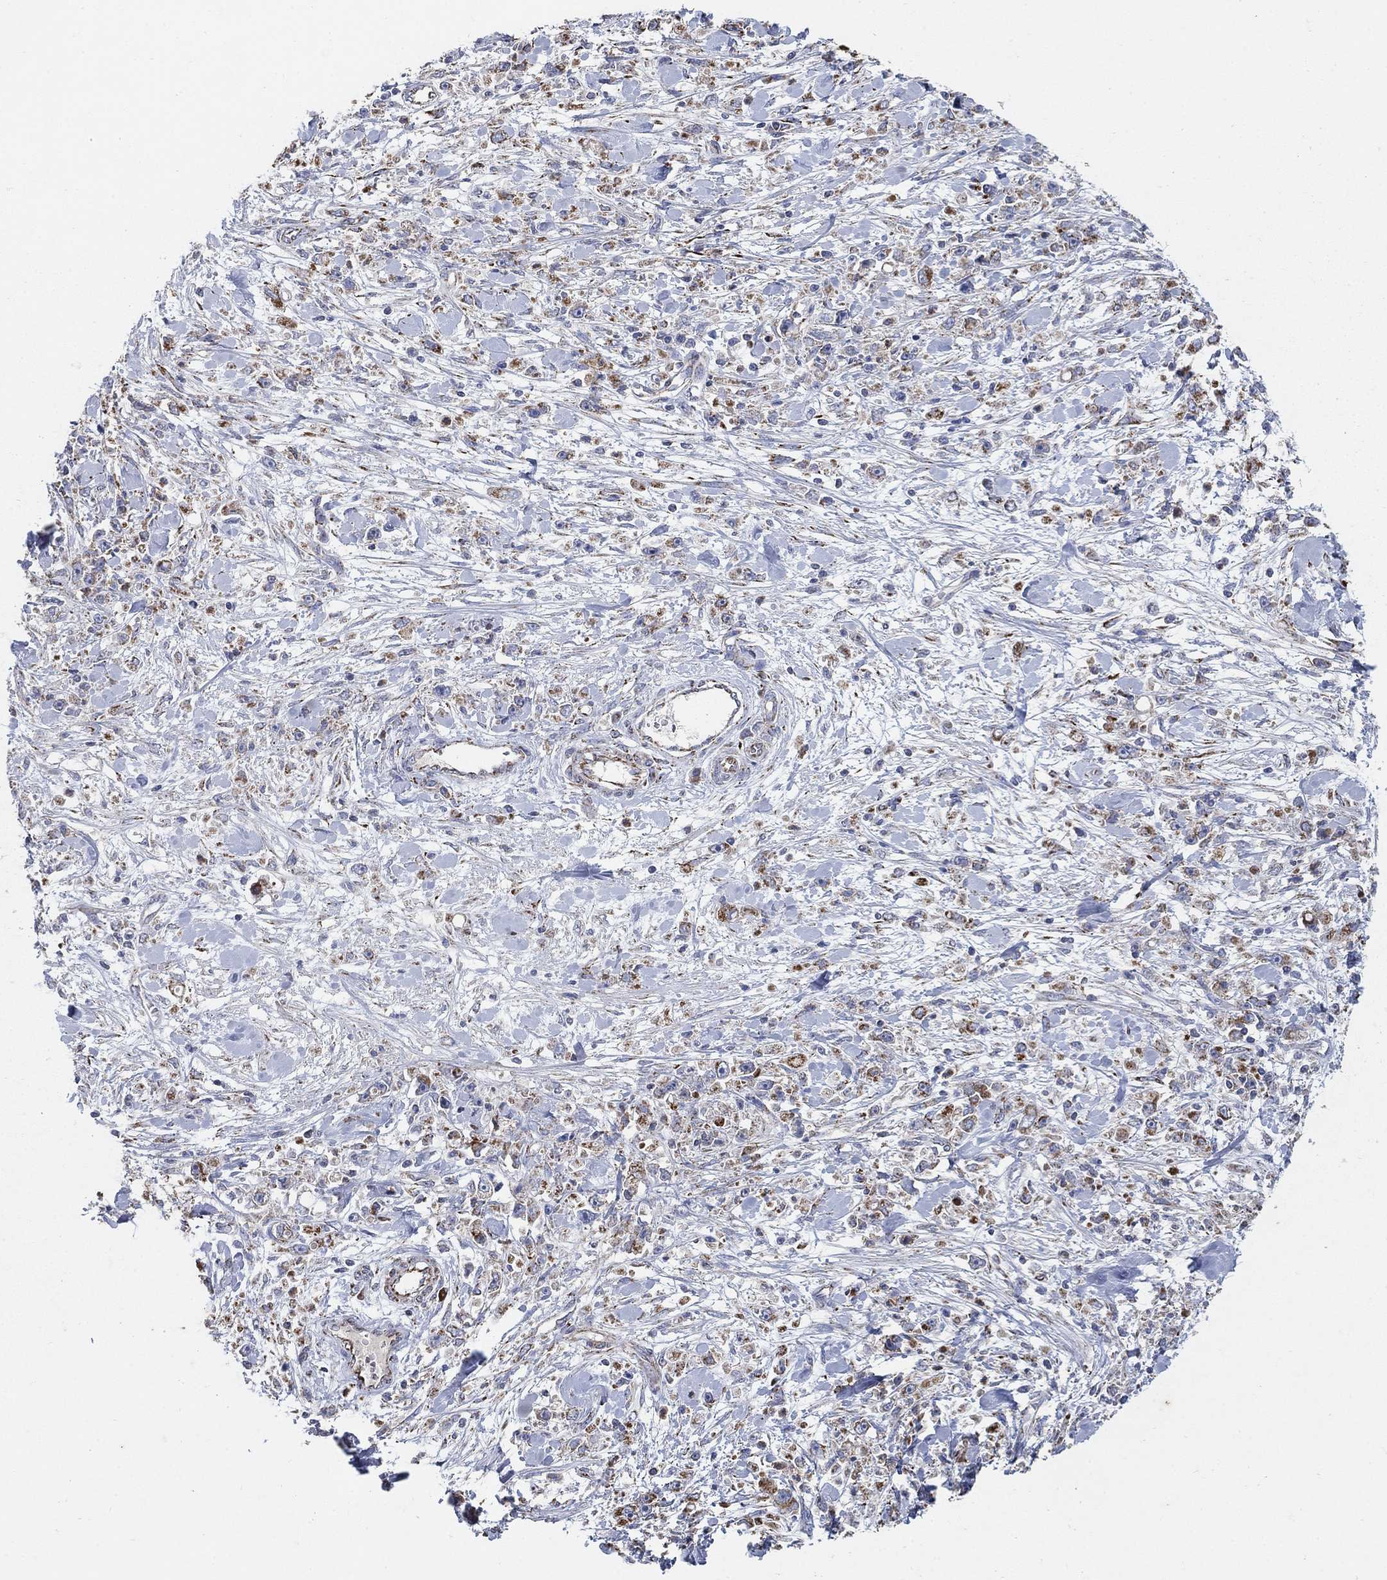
{"staining": {"intensity": "strong", "quantity": "<25%", "location": "cytoplasmic/membranous"}, "tissue": "stomach cancer", "cell_type": "Tumor cells", "image_type": "cancer", "snomed": [{"axis": "morphology", "description": "Adenocarcinoma, NOS"}, {"axis": "topography", "description": "Stomach"}], "caption": "Stomach cancer stained for a protein reveals strong cytoplasmic/membranous positivity in tumor cells.", "gene": "PNPLA2", "patient": {"sex": "female", "age": 59}}